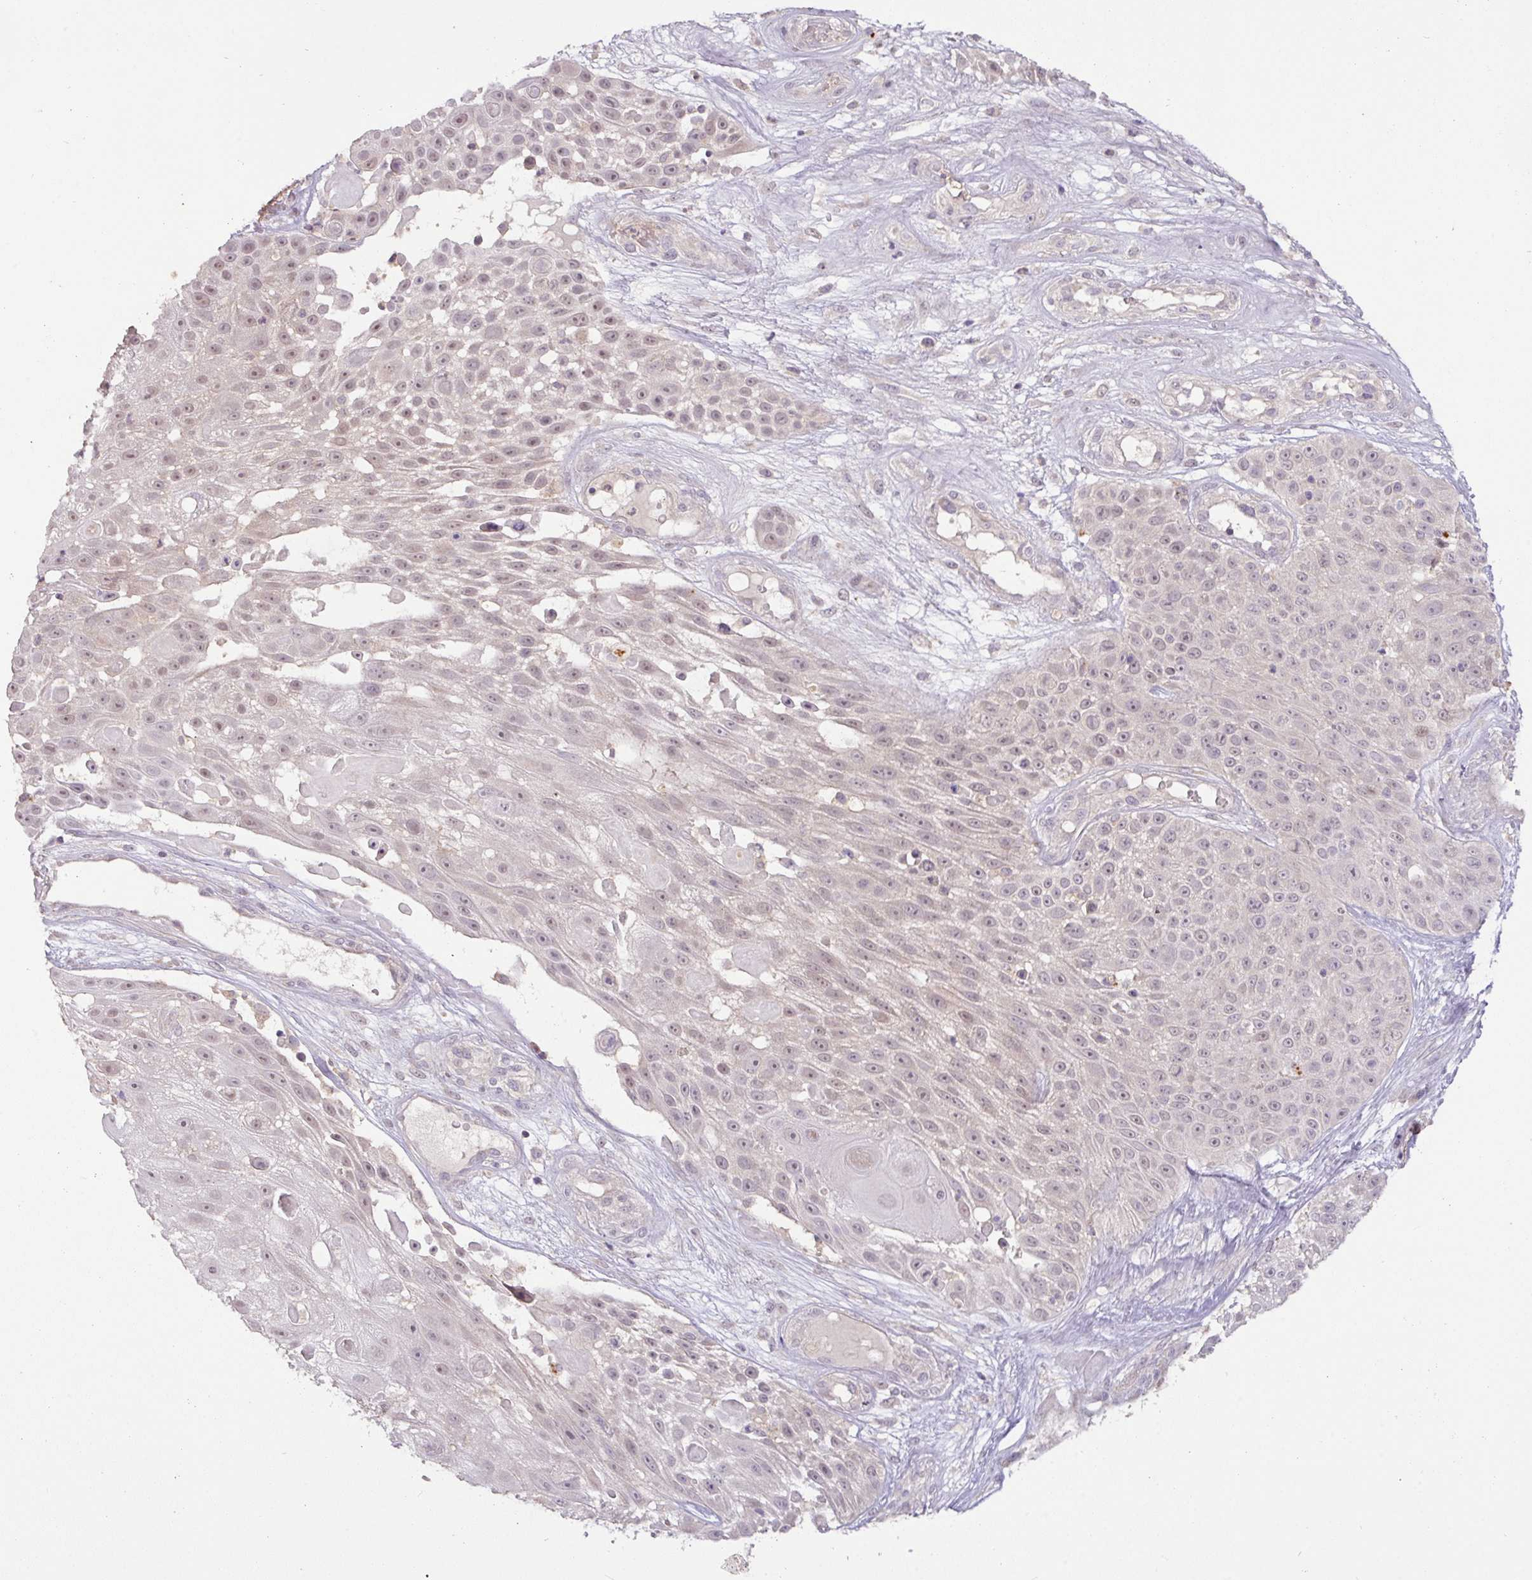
{"staining": {"intensity": "weak", "quantity": "25%-75%", "location": "nuclear"}, "tissue": "skin cancer", "cell_type": "Tumor cells", "image_type": "cancer", "snomed": [{"axis": "morphology", "description": "Squamous cell carcinoma, NOS"}, {"axis": "topography", "description": "Skin"}], "caption": "Human skin cancer stained with a brown dye exhibits weak nuclear positive expression in about 25%-75% of tumor cells.", "gene": "HOXC13", "patient": {"sex": "female", "age": 86}}